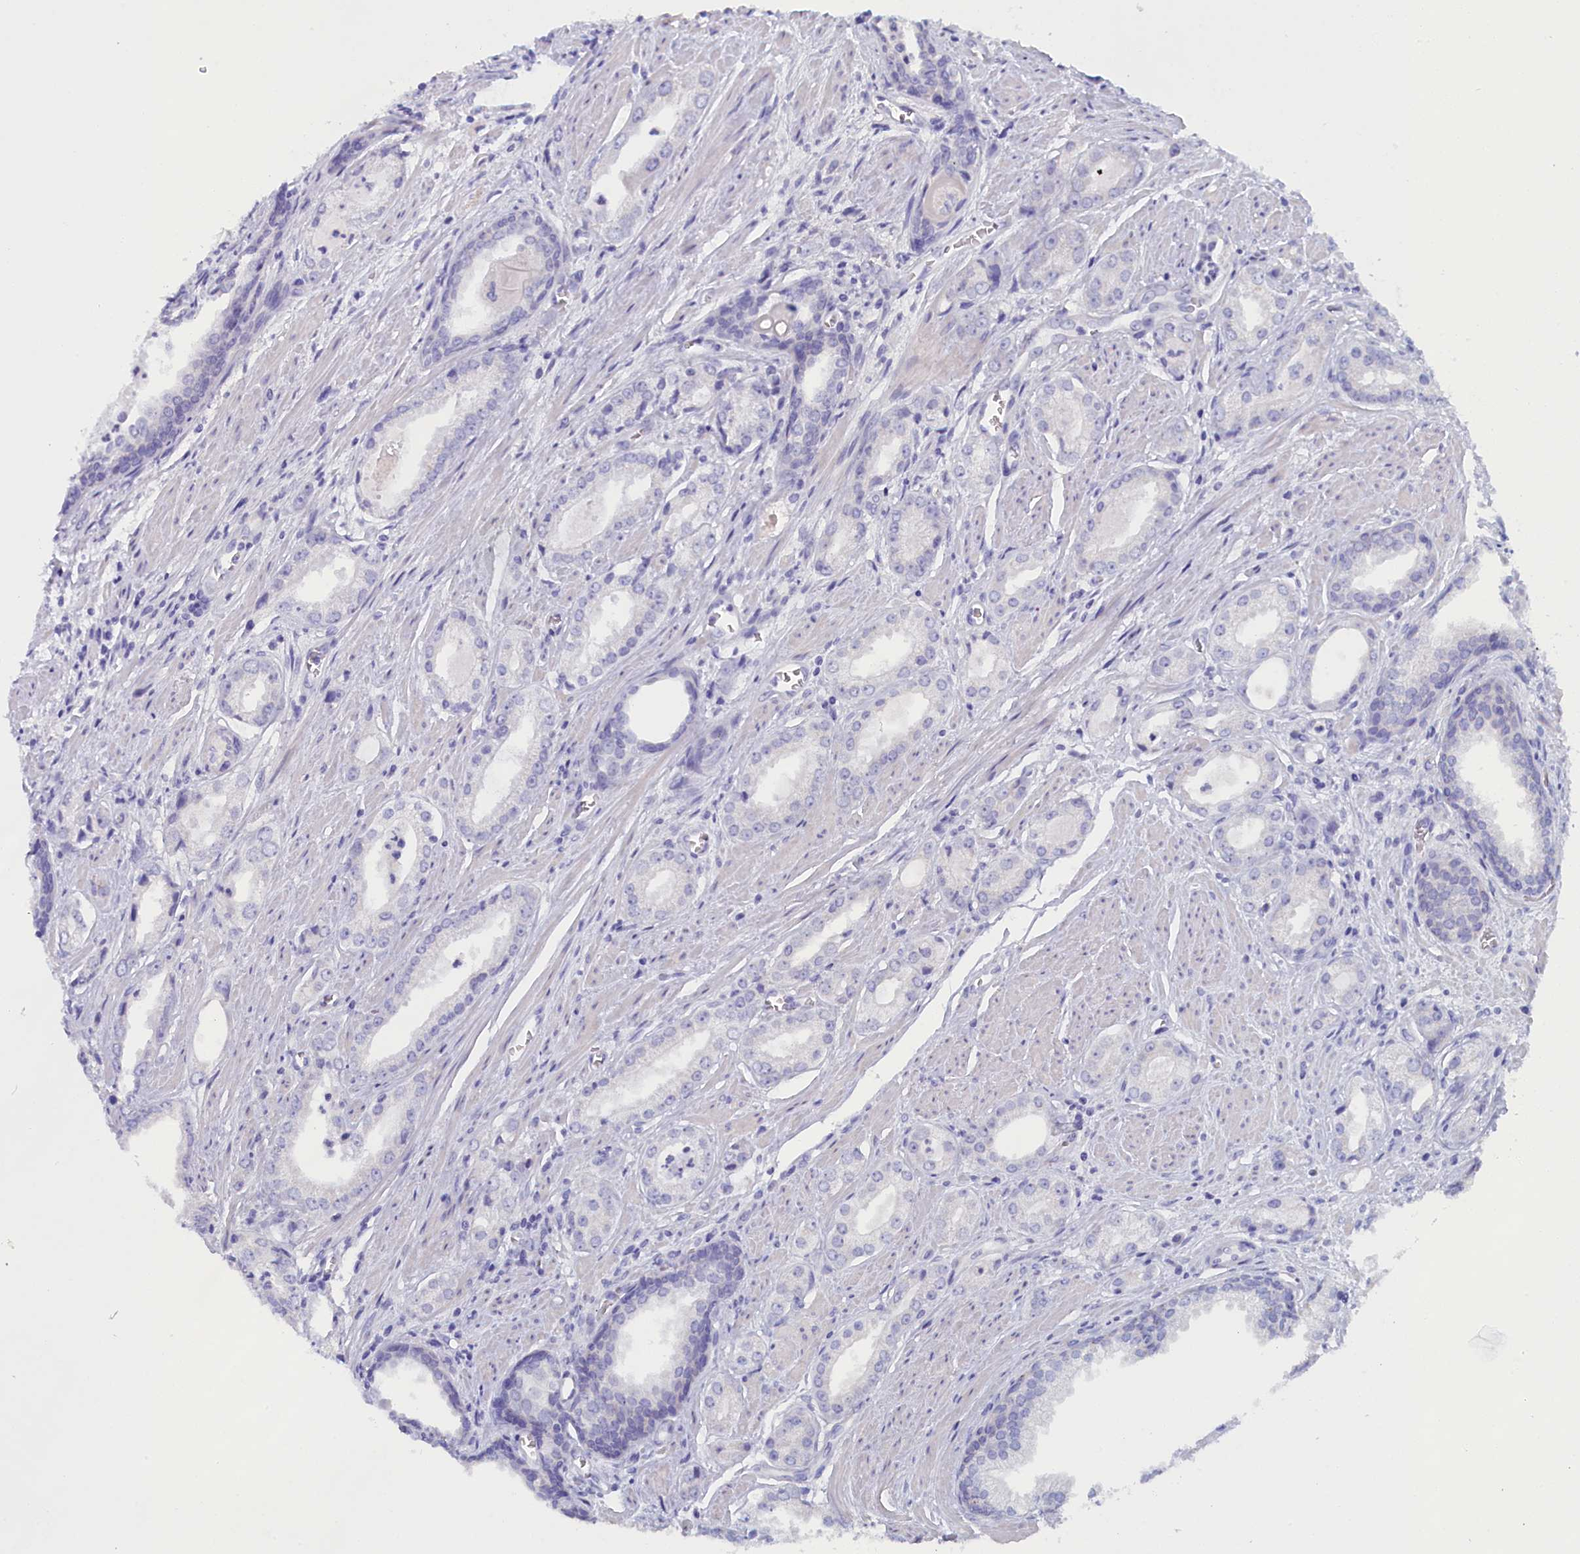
{"staining": {"intensity": "negative", "quantity": "none", "location": "none"}, "tissue": "prostate cancer", "cell_type": "Tumor cells", "image_type": "cancer", "snomed": [{"axis": "morphology", "description": "Adenocarcinoma, Low grade"}, {"axis": "topography", "description": "Prostate"}], "caption": "Tumor cells show no significant expression in prostate cancer (low-grade adenocarcinoma). (DAB immunohistochemistry (IHC), high magnification).", "gene": "ANKRD2", "patient": {"sex": "male", "age": 54}}